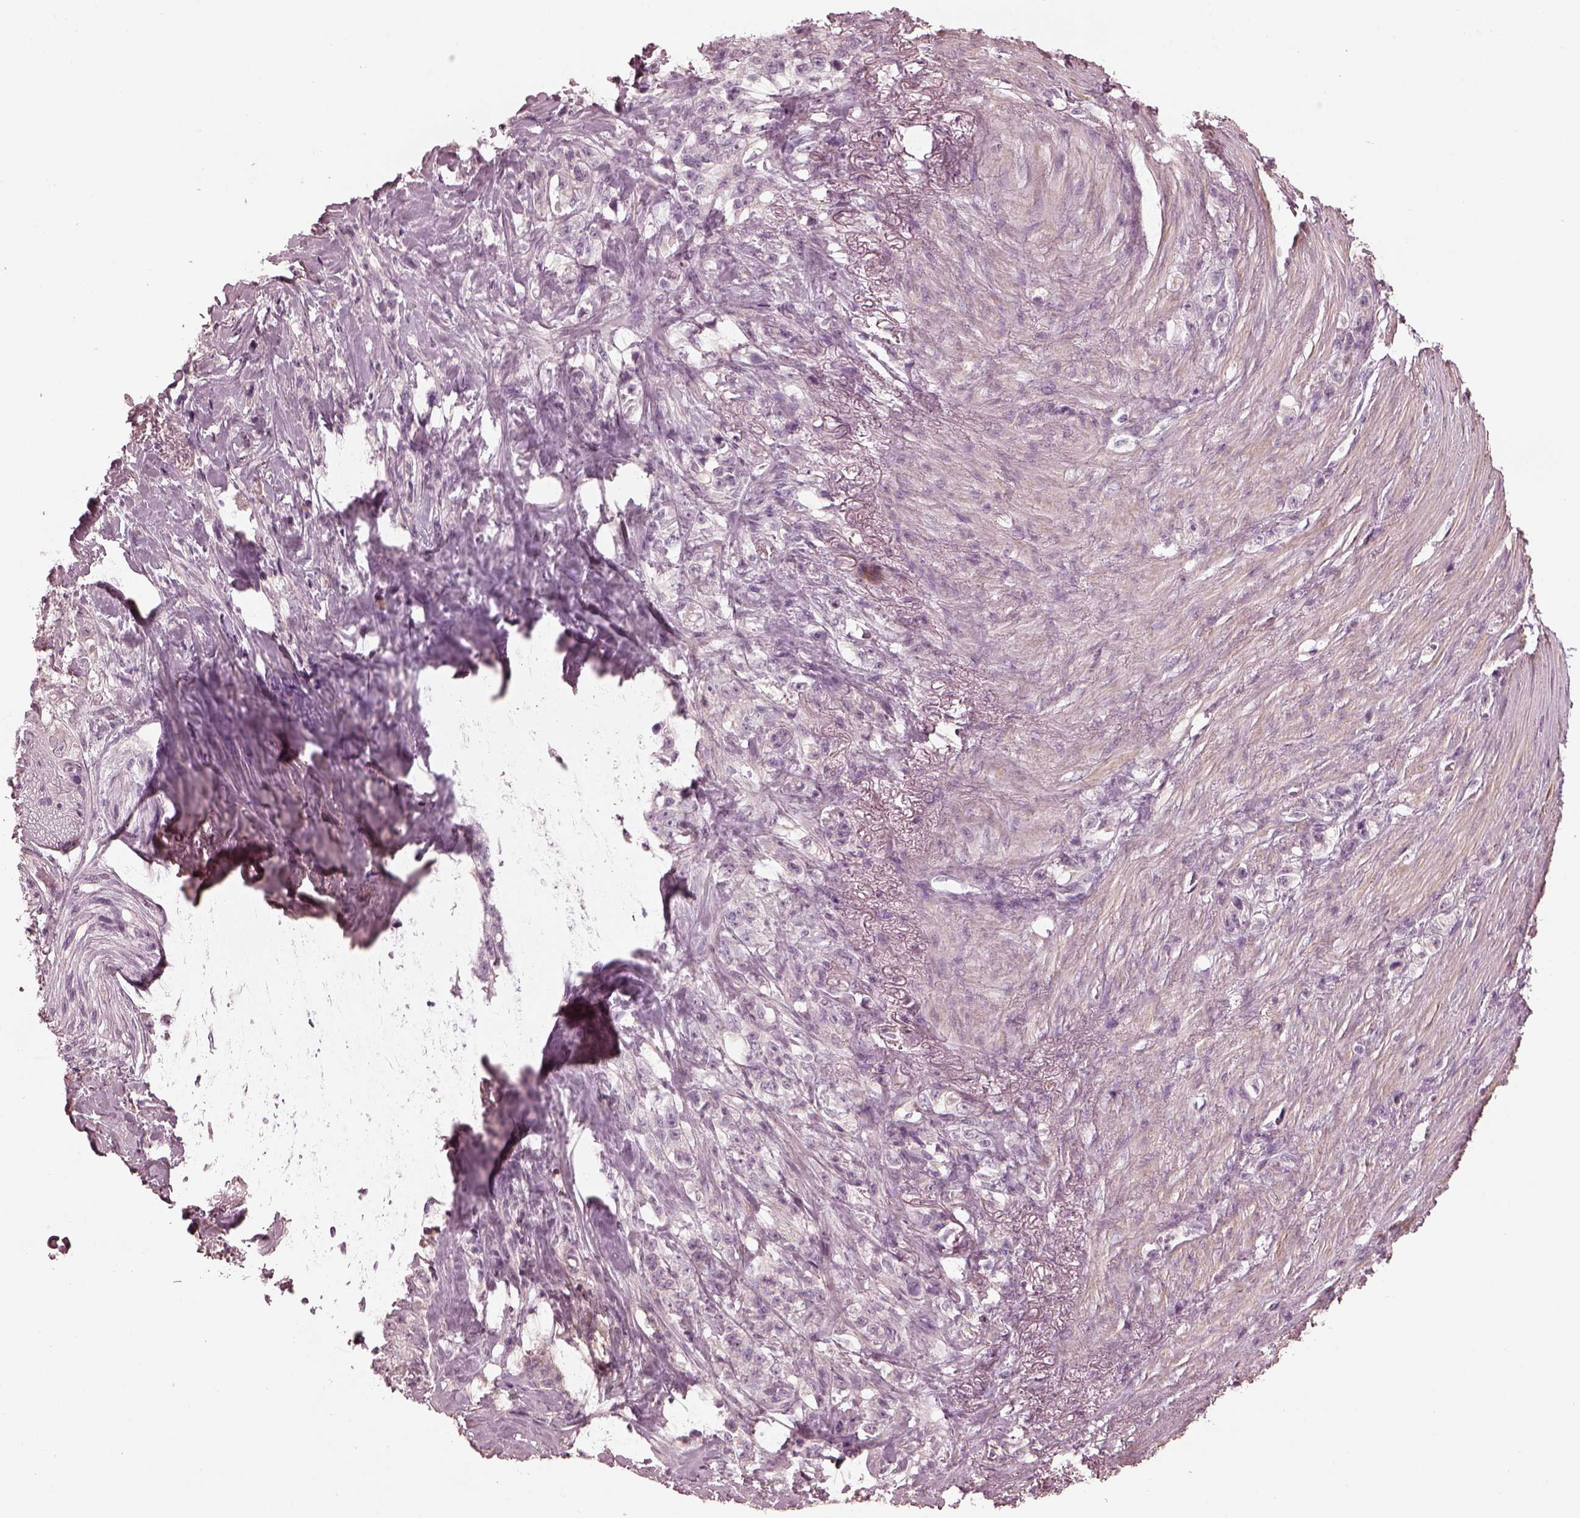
{"staining": {"intensity": "negative", "quantity": "none", "location": "none"}, "tissue": "stomach cancer", "cell_type": "Tumor cells", "image_type": "cancer", "snomed": [{"axis": "morphology", "description": "Adenocarcinoma, NOS"}, {"axis": "topography", "description": "Stomach, lower"}], "caption": "Immunohistochemical staining of human stomach cancer (adenocarcinoma) shows no significant expression in tumor cells. Brightfield microscopy of immunohistochemistry (IHC) stained with DAB (brown) and hematoxylin (blue), captured at high magnification.", "gene": "OPTC", "patient": {"sex": "male", "age": 88}}